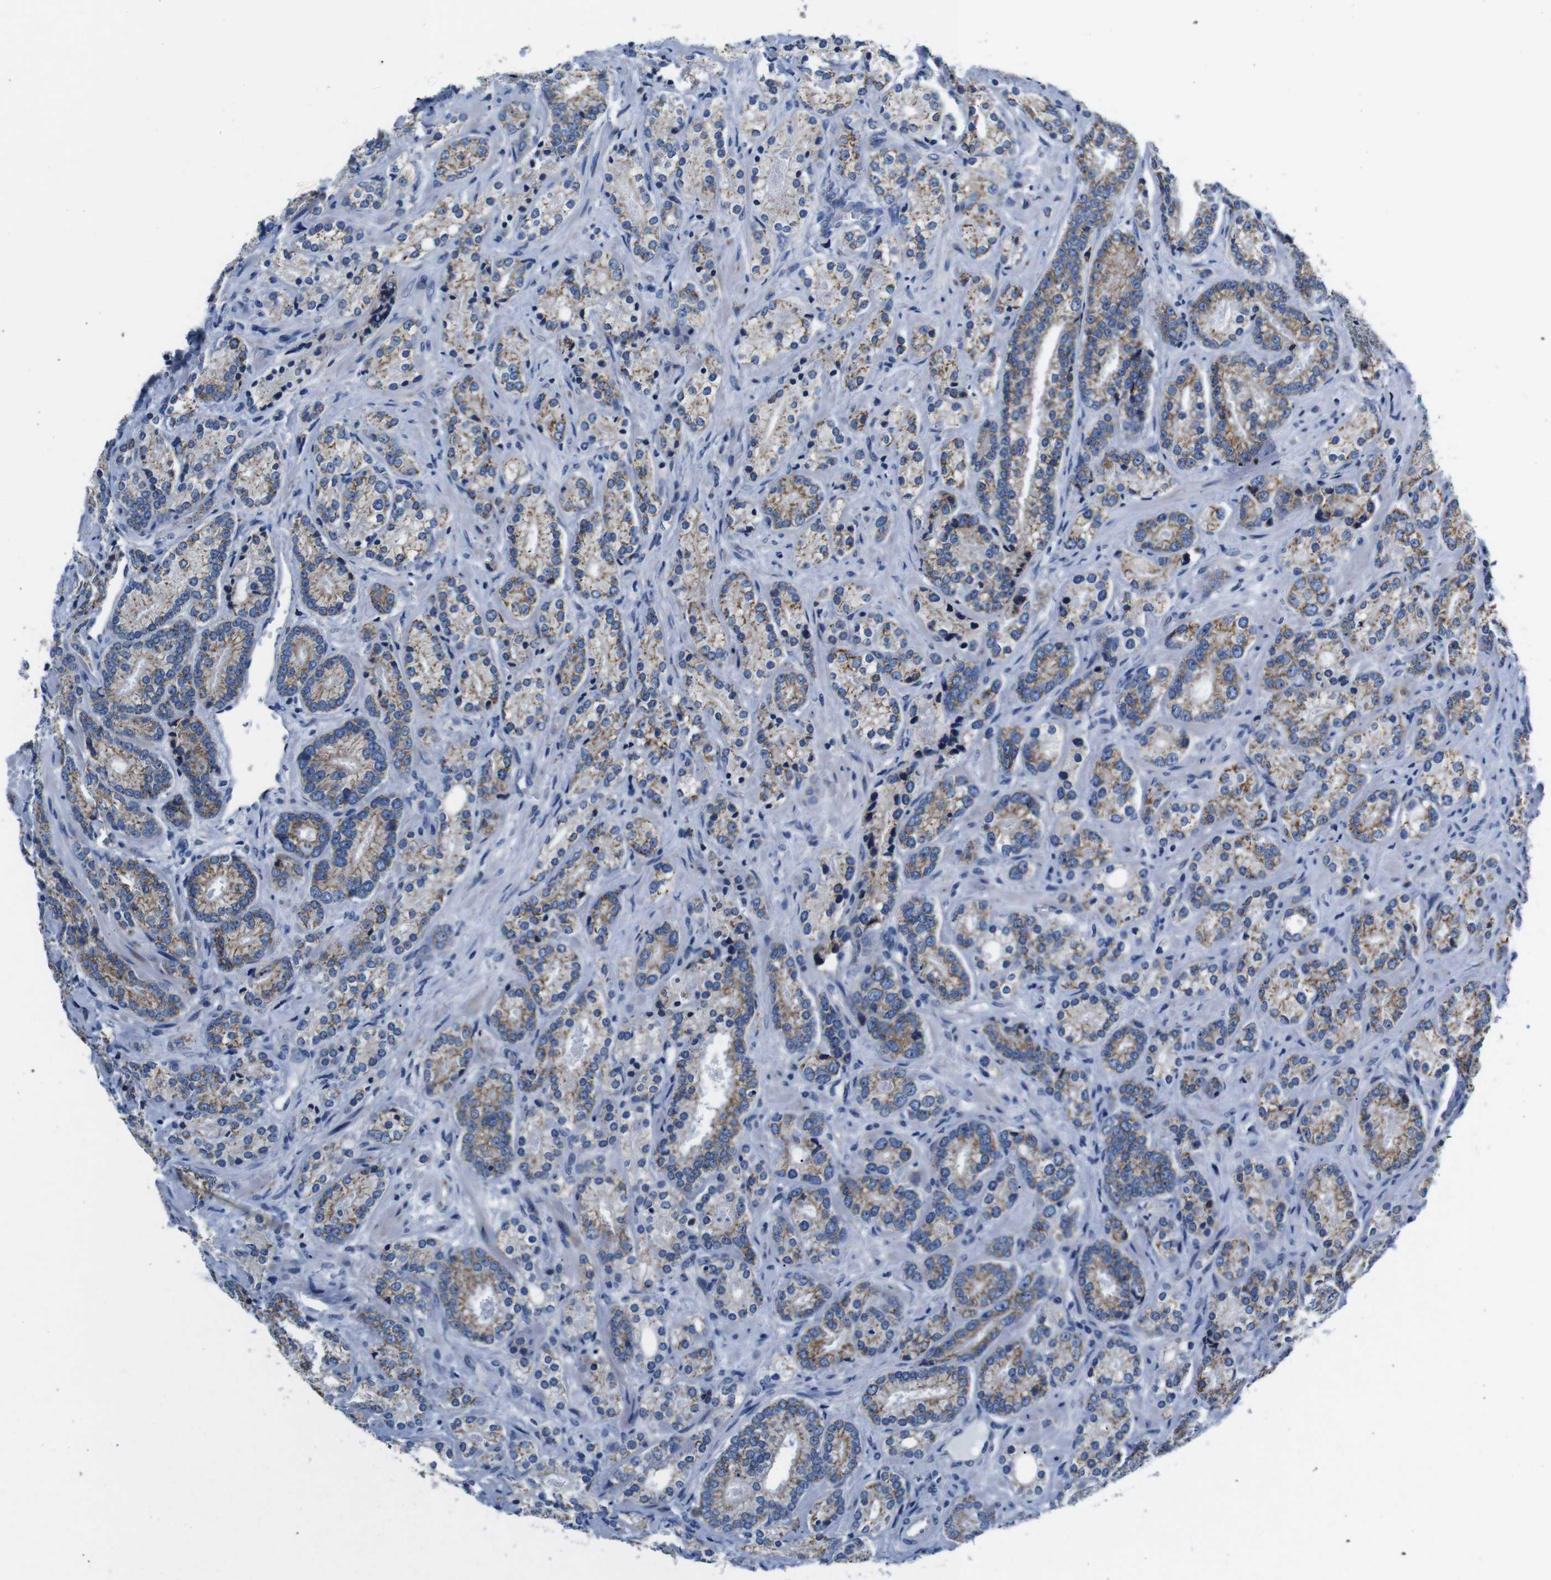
{"staining": {"intensity": "weak", "quantity": "25%-75%", "location": "cytoplasmic/membranous"}, "tissue": "prostate cancer", "cell_type": "Tumor cells", "image_type": "cancer", "snomed": [{"axis": "morphology", "description": "Adenocarcinoma, High grade"}, {"axis": "topography", "description": "Prostate"}], "caption": "IHC of prostate cancer (high-grade adenocarcinoma) demonstrates low levels of weak cytoplasmic/membranous positivity in approximately 25%-75% of tumor cells.", "gene": "SNX19", "patient": {"sex": "male", "age": 61}}